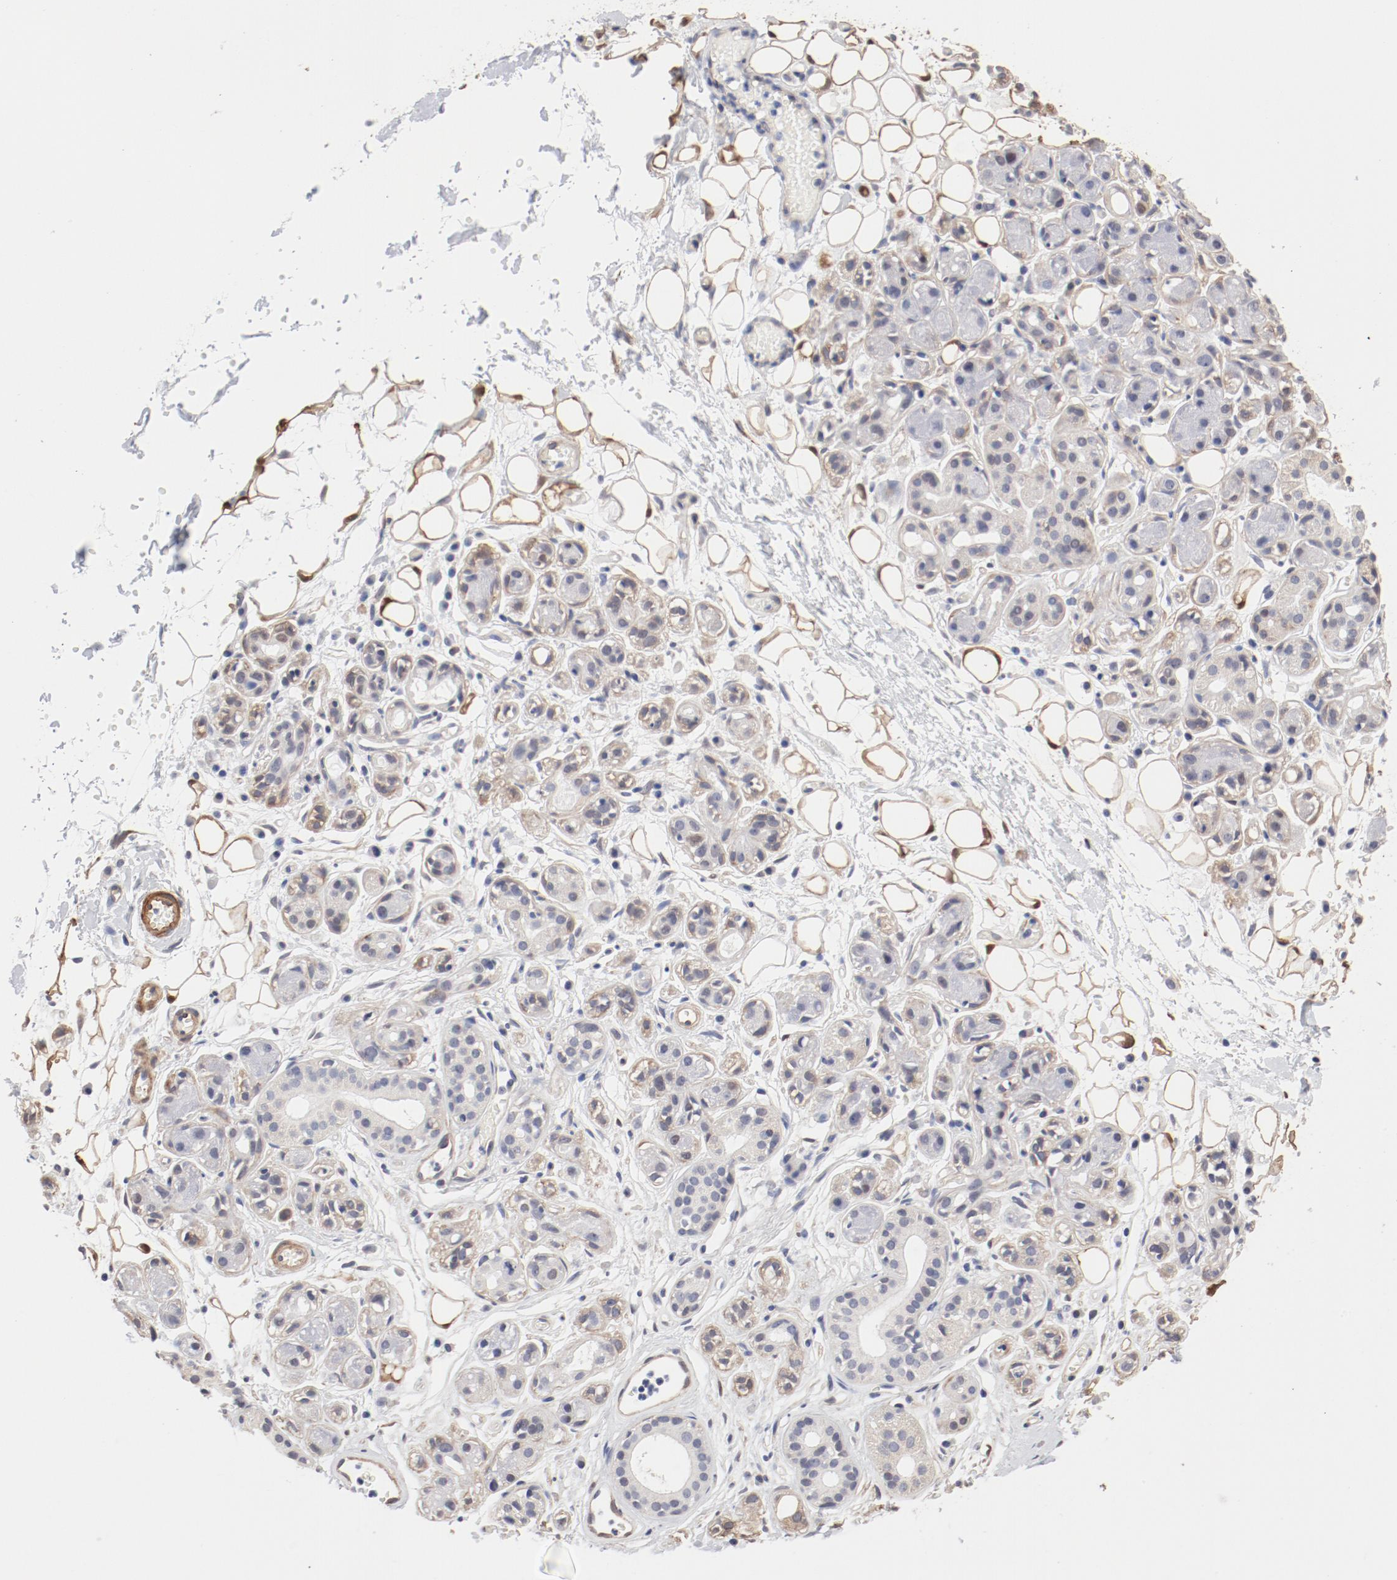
{"staining": {"intensity": "negative", "quantity": "none", "location": "none"}, "tissue": "salivary gland", "cell_type": "Glandular cells", "image_type": "normal", "snomed": [{"axis": "morphology", "description": "Normal tissue, NOS"}, {"axis": "topography", "description": "Salivary gland"}], "caption": "Immunohistochemistry histopathology image of benign salivary gland stained for a protein (brown), which reveals no positivity in glandular cells.", "gene": "MAGED4B", "patient": {"sex": "male", "age": 54}}